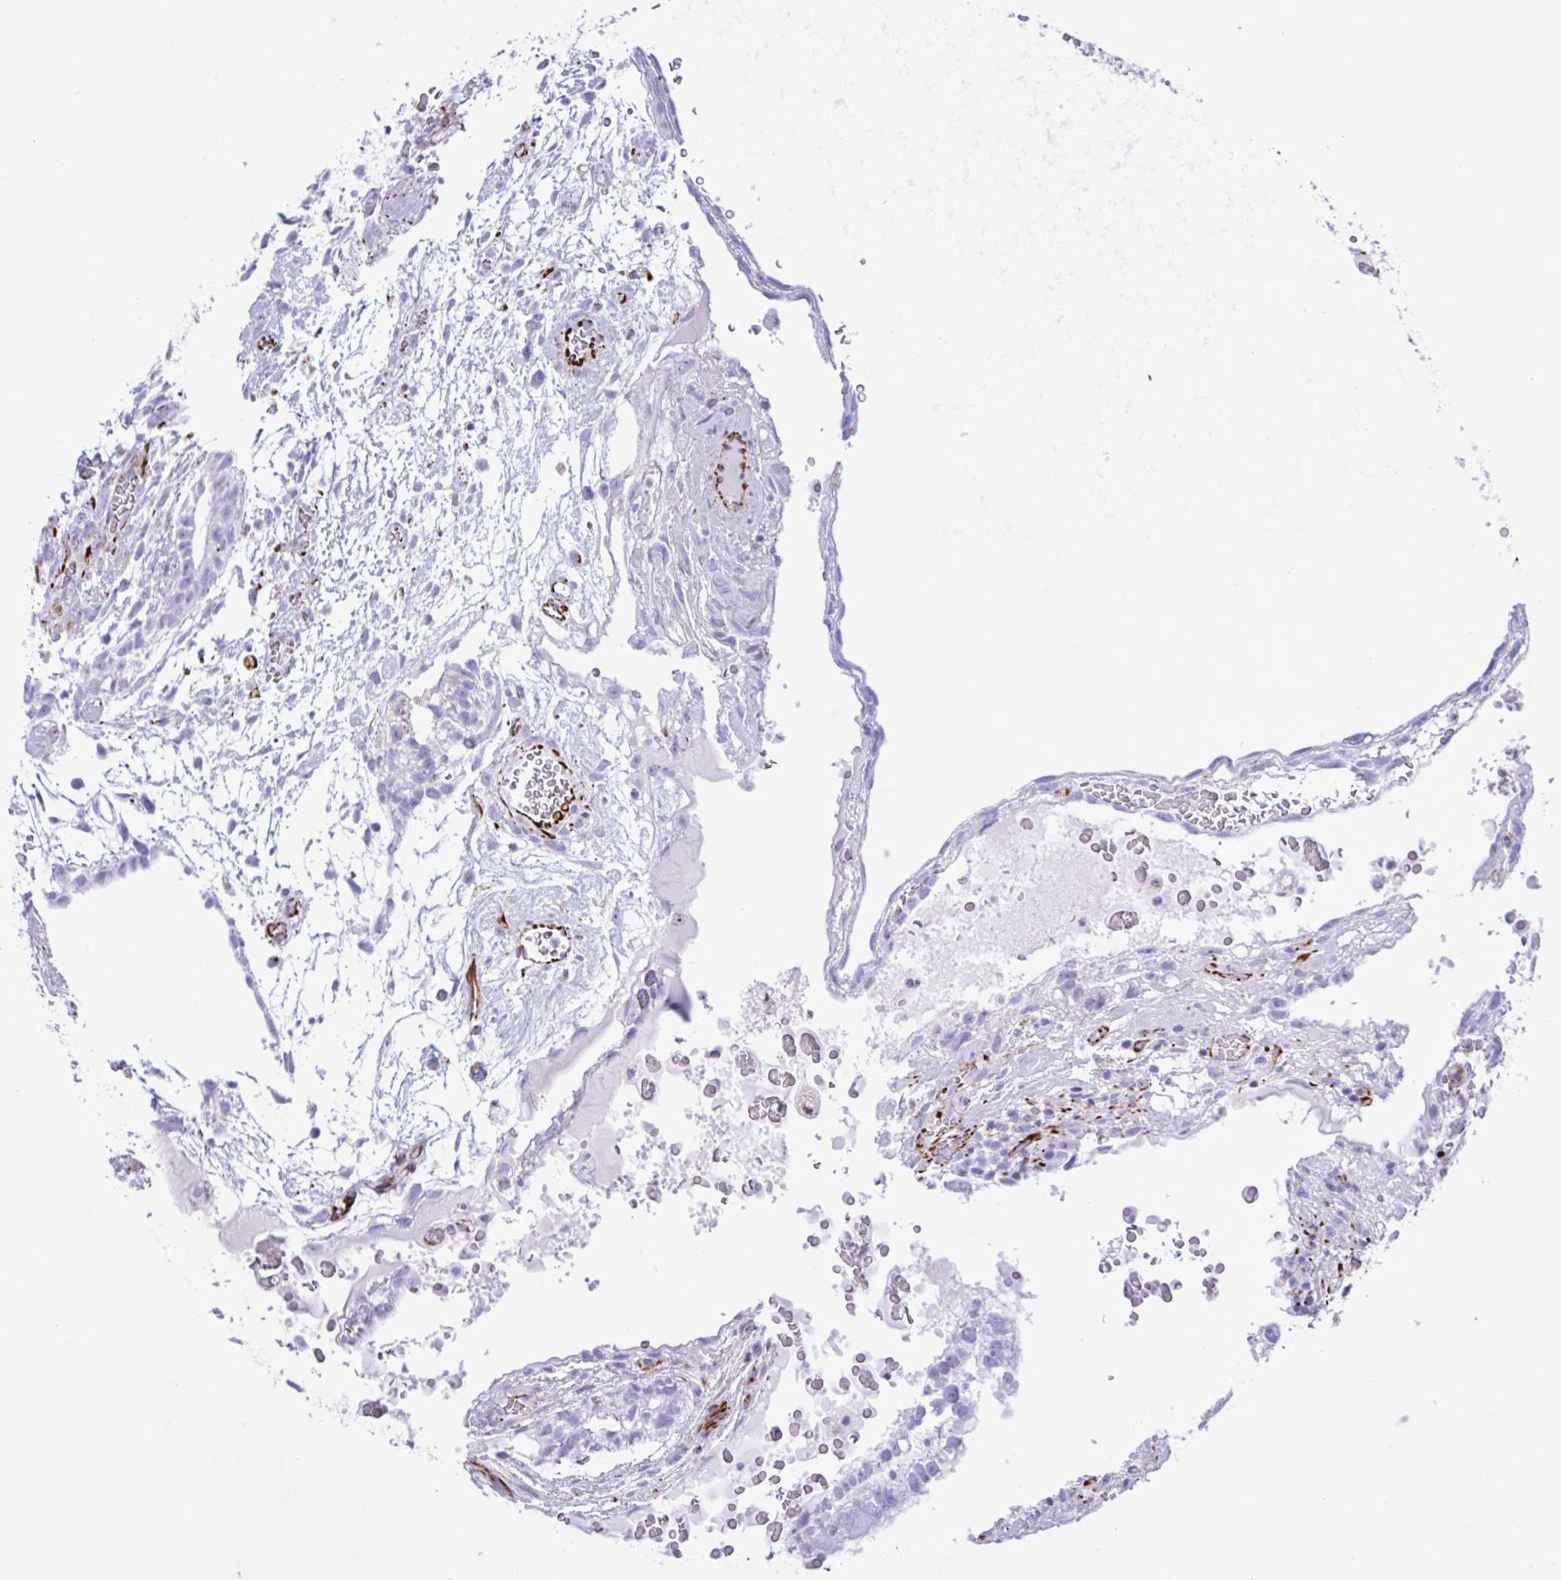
{"staining": {"intensity": "negative", "quantity": "none", "location": "none"}, "tissue": "testis cancer", "cell_type": "Tumor cells", "image_type": "cancer", "snomed": [{"axis": "morphology", "description": "Carcinoma, Embryonal, NOS"}, {"axis": "topography", "description": "Testis"}], "caption": "DAB immunohistochemical staining of human embryonal carcinoma (testis) reveals no significant staining in tumor cells.", "gene": "SMAD5", "patient": {"sex": "male", "age": 32}}